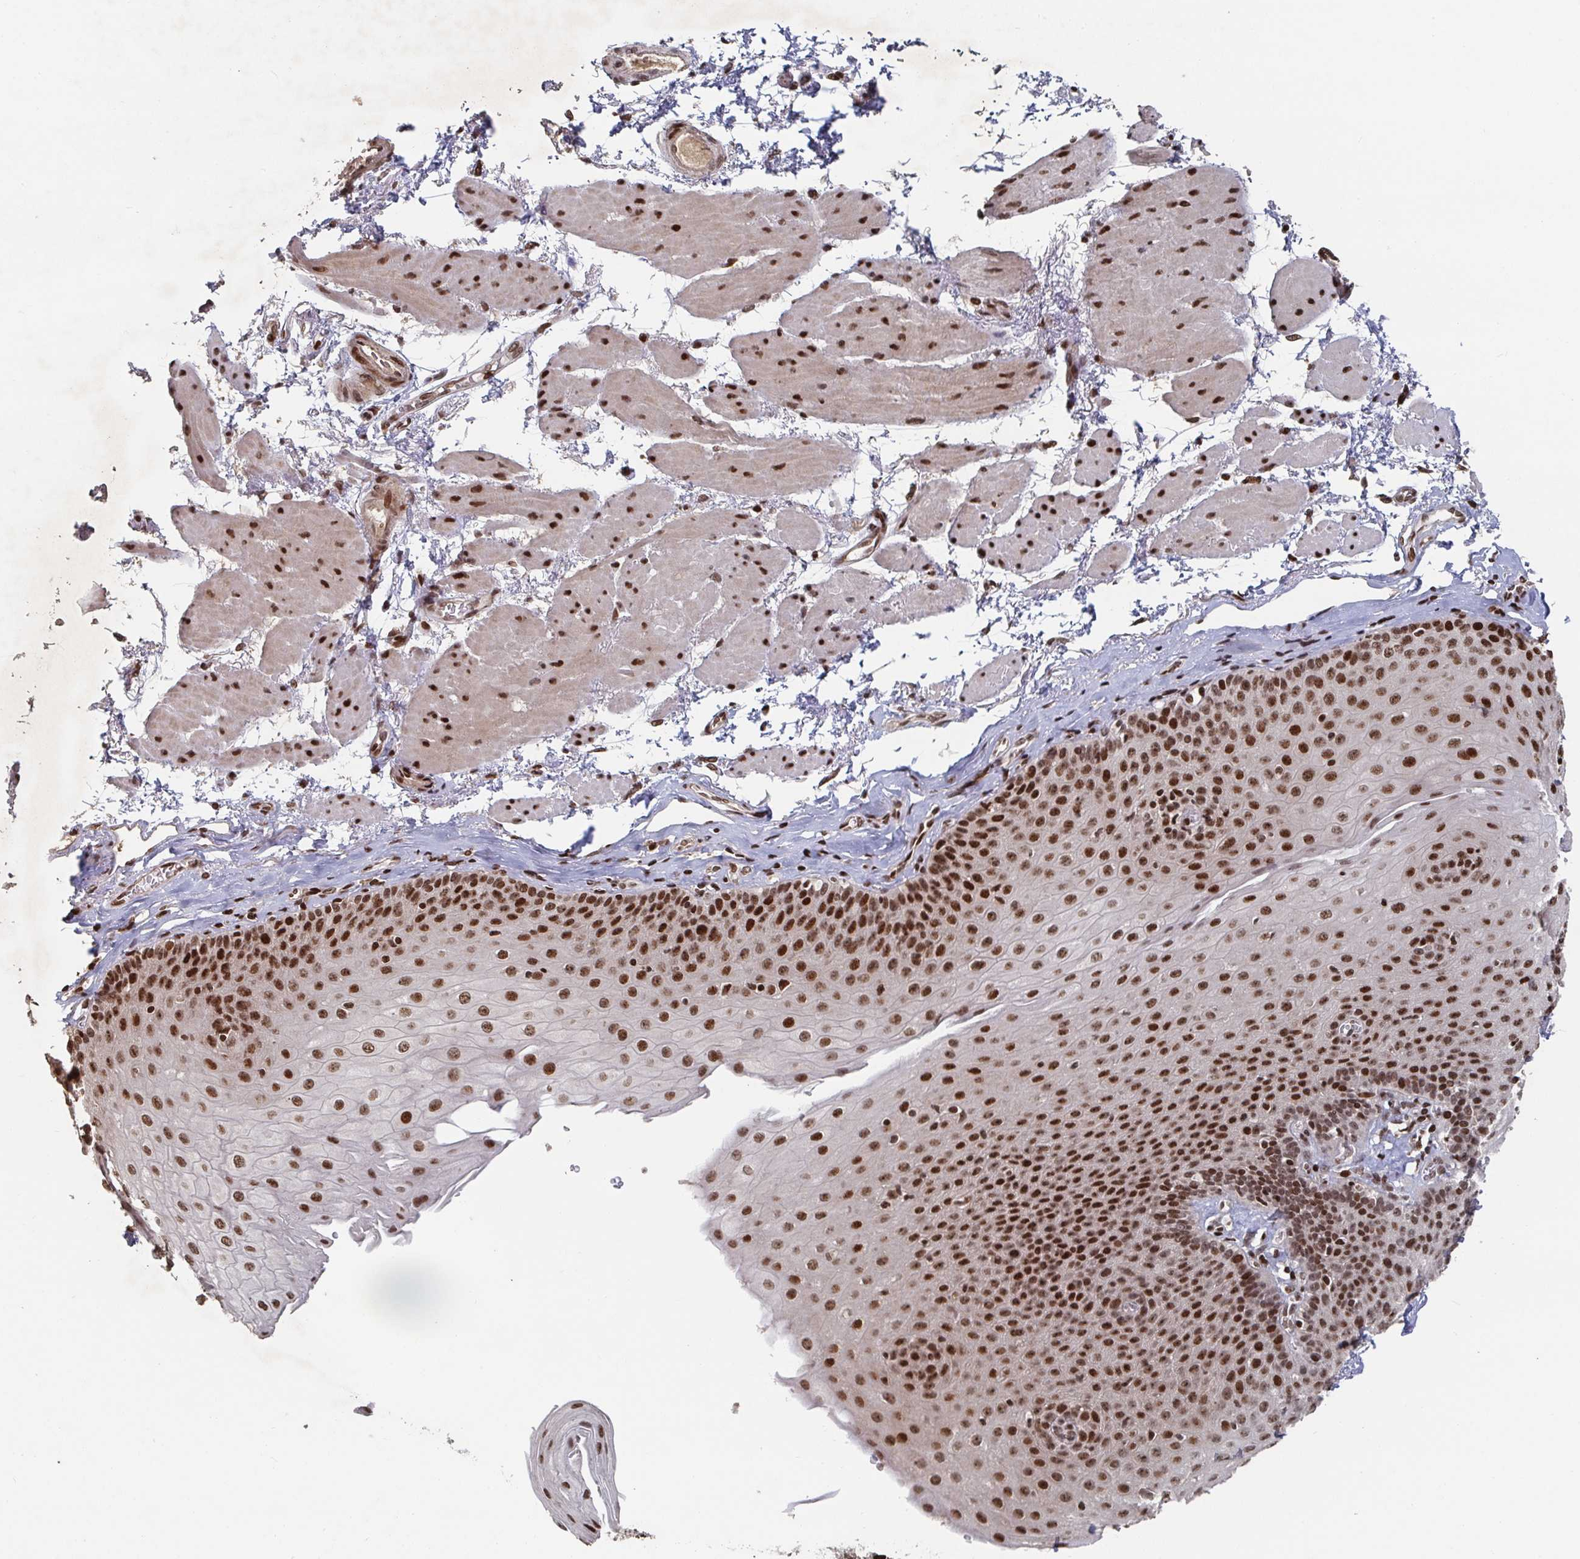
{"staining": {"intensity": "strong", "quantity": ">75%", "location": "nuclear"}, "tissue": "esophagus", "cell_type": "Squamous epithelial cells", "image_type": "normal", "snomed": [{"axis": "morphology", "description": "Normal tissue, NOS"}, {"axis": "topography", "description": "Esophagus"}], "caption": "Immunohistochemical staining of normal human esophagus exhibits high levels of strong nuclear expression in about >75% of squamous epithelial cells.", "gene": "ZDHHC12", "patient": {"sex": "female", "age": 81}}